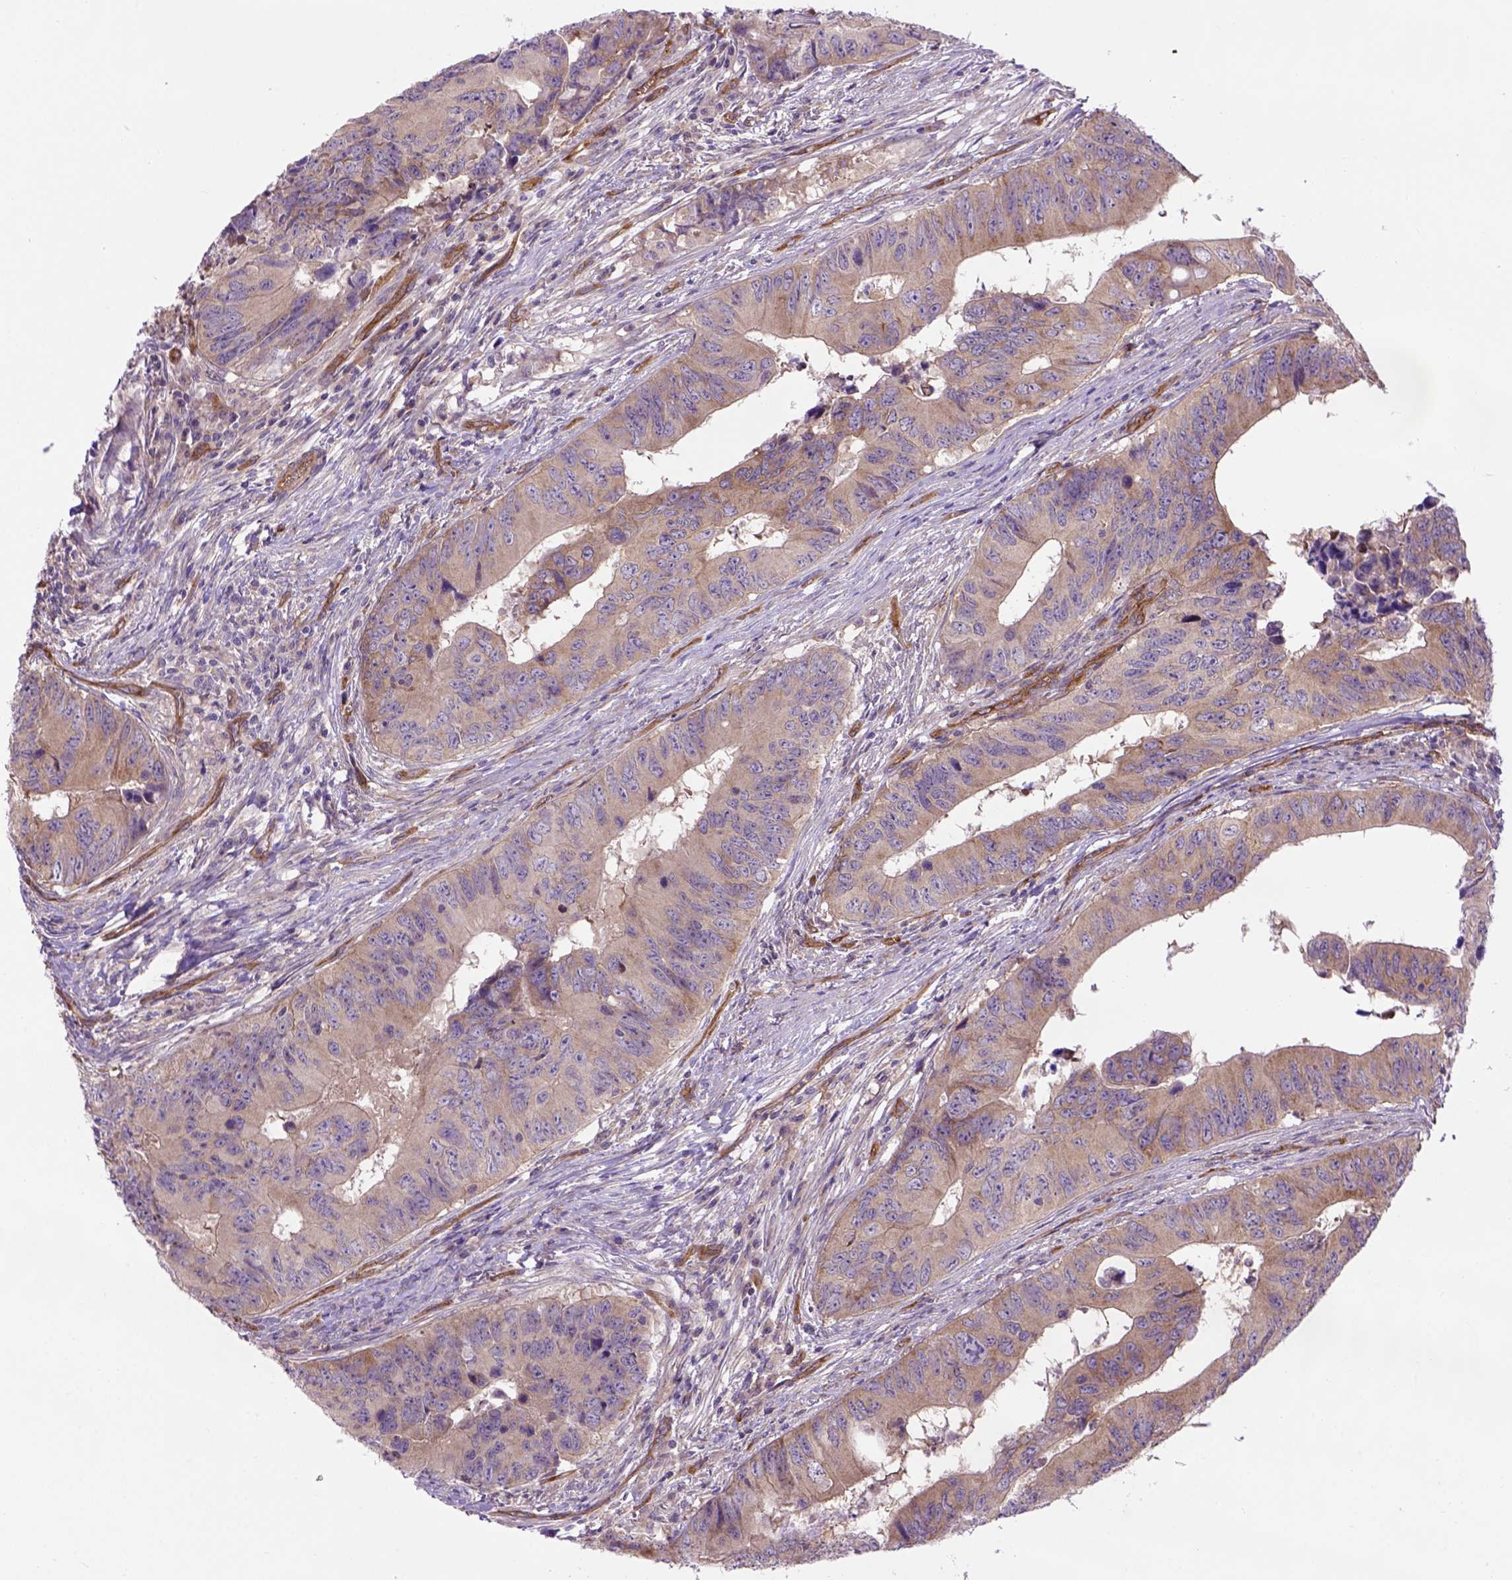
{"staining": {"intensity": "weak", "quantity": ">75%", "location": "cytoplasmic/membranous"}, "tissue": "colorectal cancer", "cell_type": "Tumor cells", "image_type": "cancer", "snomed": [{"axis": "morphology", "description": "Adenocarcinoma, NOS"}, {"axis": "topography", "description": "Colon"}], "caption": "Tumor cells demonstrate low levels of weak cytoplasmic/membranous staining in about >75% of cells in colorectal adenocarcinoma. Immunohistochemistry (ihc) stains the protein of interest in brown and the nuclei are stained blue.", "gene": "CASKIN2", "patient": {"sex": "female", "age": 82}}